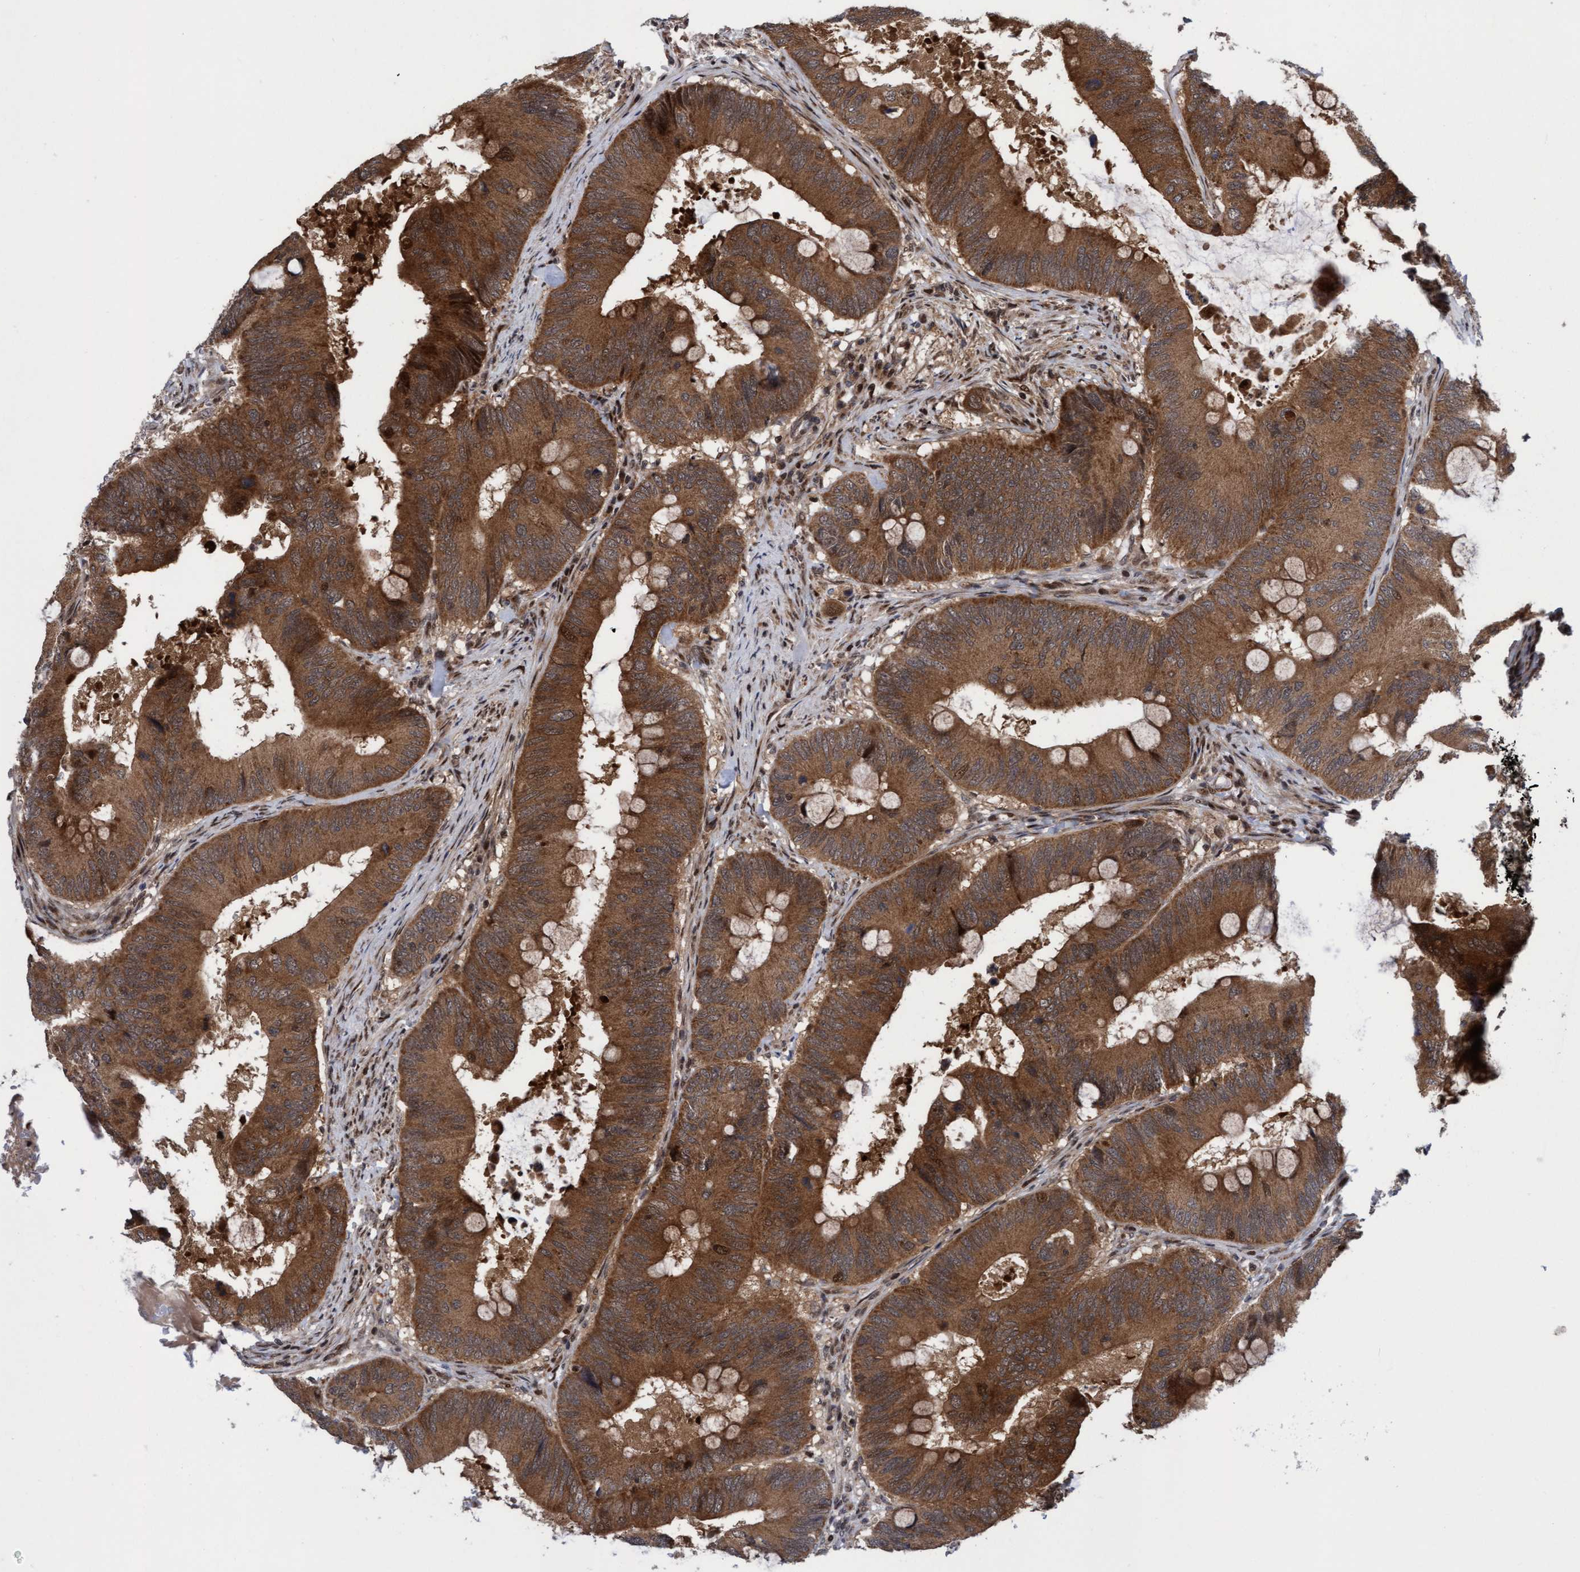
{"staining": {"intensity": "moderate", "quantity": ">75%", "location": "cytoplasmic/membranous"}, "tissue": "colorectal cancer", "cell_type": "Tumor cells", "image_type": "cancer", "snomed": [{"axis": "morphology", "description": "Adenocarcinoma, NOS"}, {"axis": "topography", "description": "Colon"}], "caption": "Immunohistochemistry of human adenocarcinoma (colorectal) demonstrates medium levels of moderate cytoplasmic/membranous positivity in approximately >75% of tumor cells.", "gene": "ITFG1", "patient": {"sex": "male", "age": 71}}